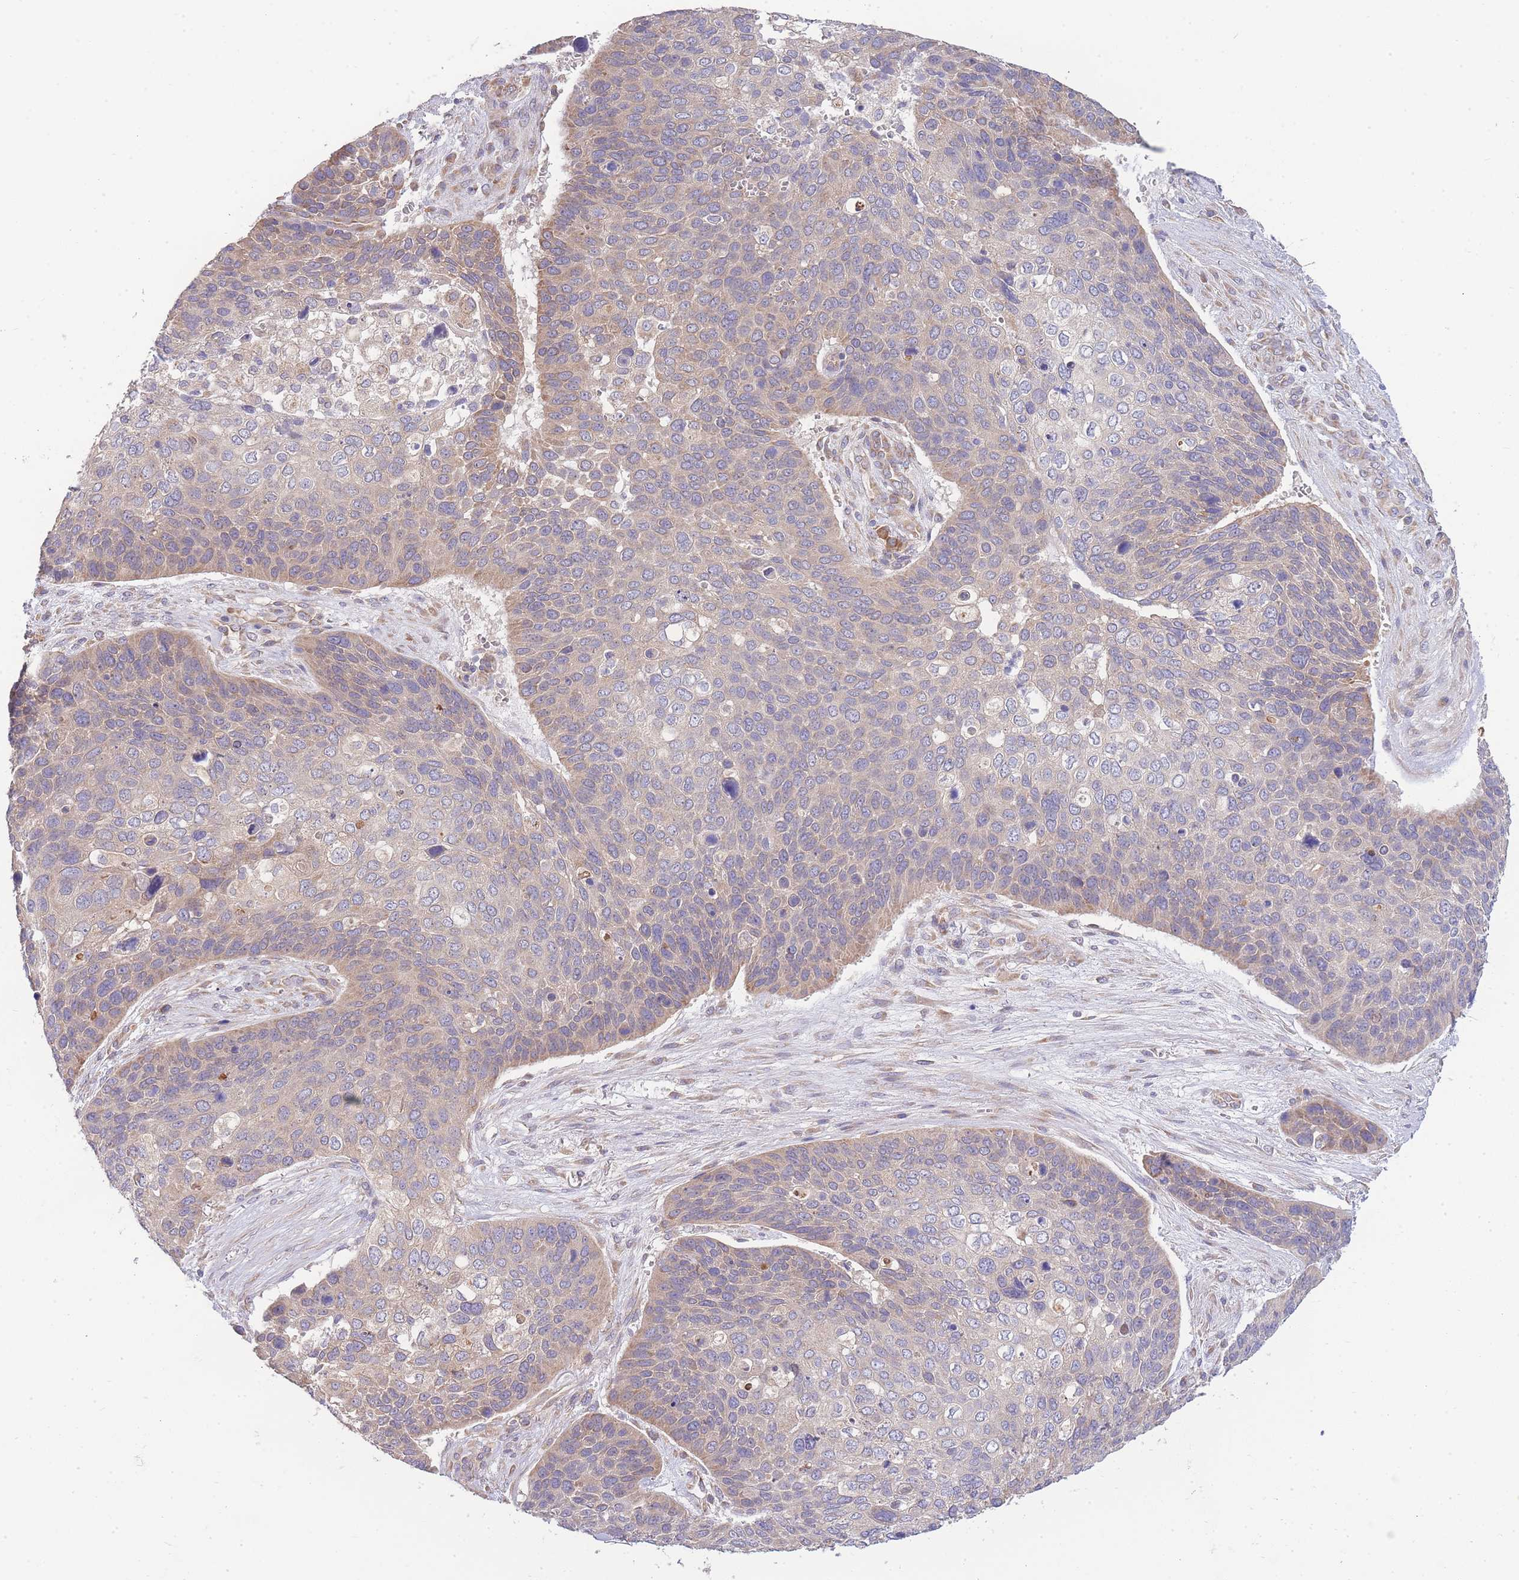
{"staining": {"intensity": "moderate", "quantity": "25%-75%", "location": "cytoplasmic/membranous"}, "tissue": "skin cancer", "cell_type": "Tumor cells", "image_type": "cancer", "snomed": [{"axis": "morphology", "description": "Basal cell carcinoma"}, {"axis": "topography", "description": "Skin"}], "caption": "IHC histopathology image of neoplastic tissue: skin basal cell carcinoma stained using immunohistochemistry reveals medium levels of moderate protein expression localized specifically in the cytoplasmic/membranous of tumor cells, appearing as a cytoplasmic/membranous brown color.", "gene": "BEX1", "patient": {"sex": "female", "age": 74}}